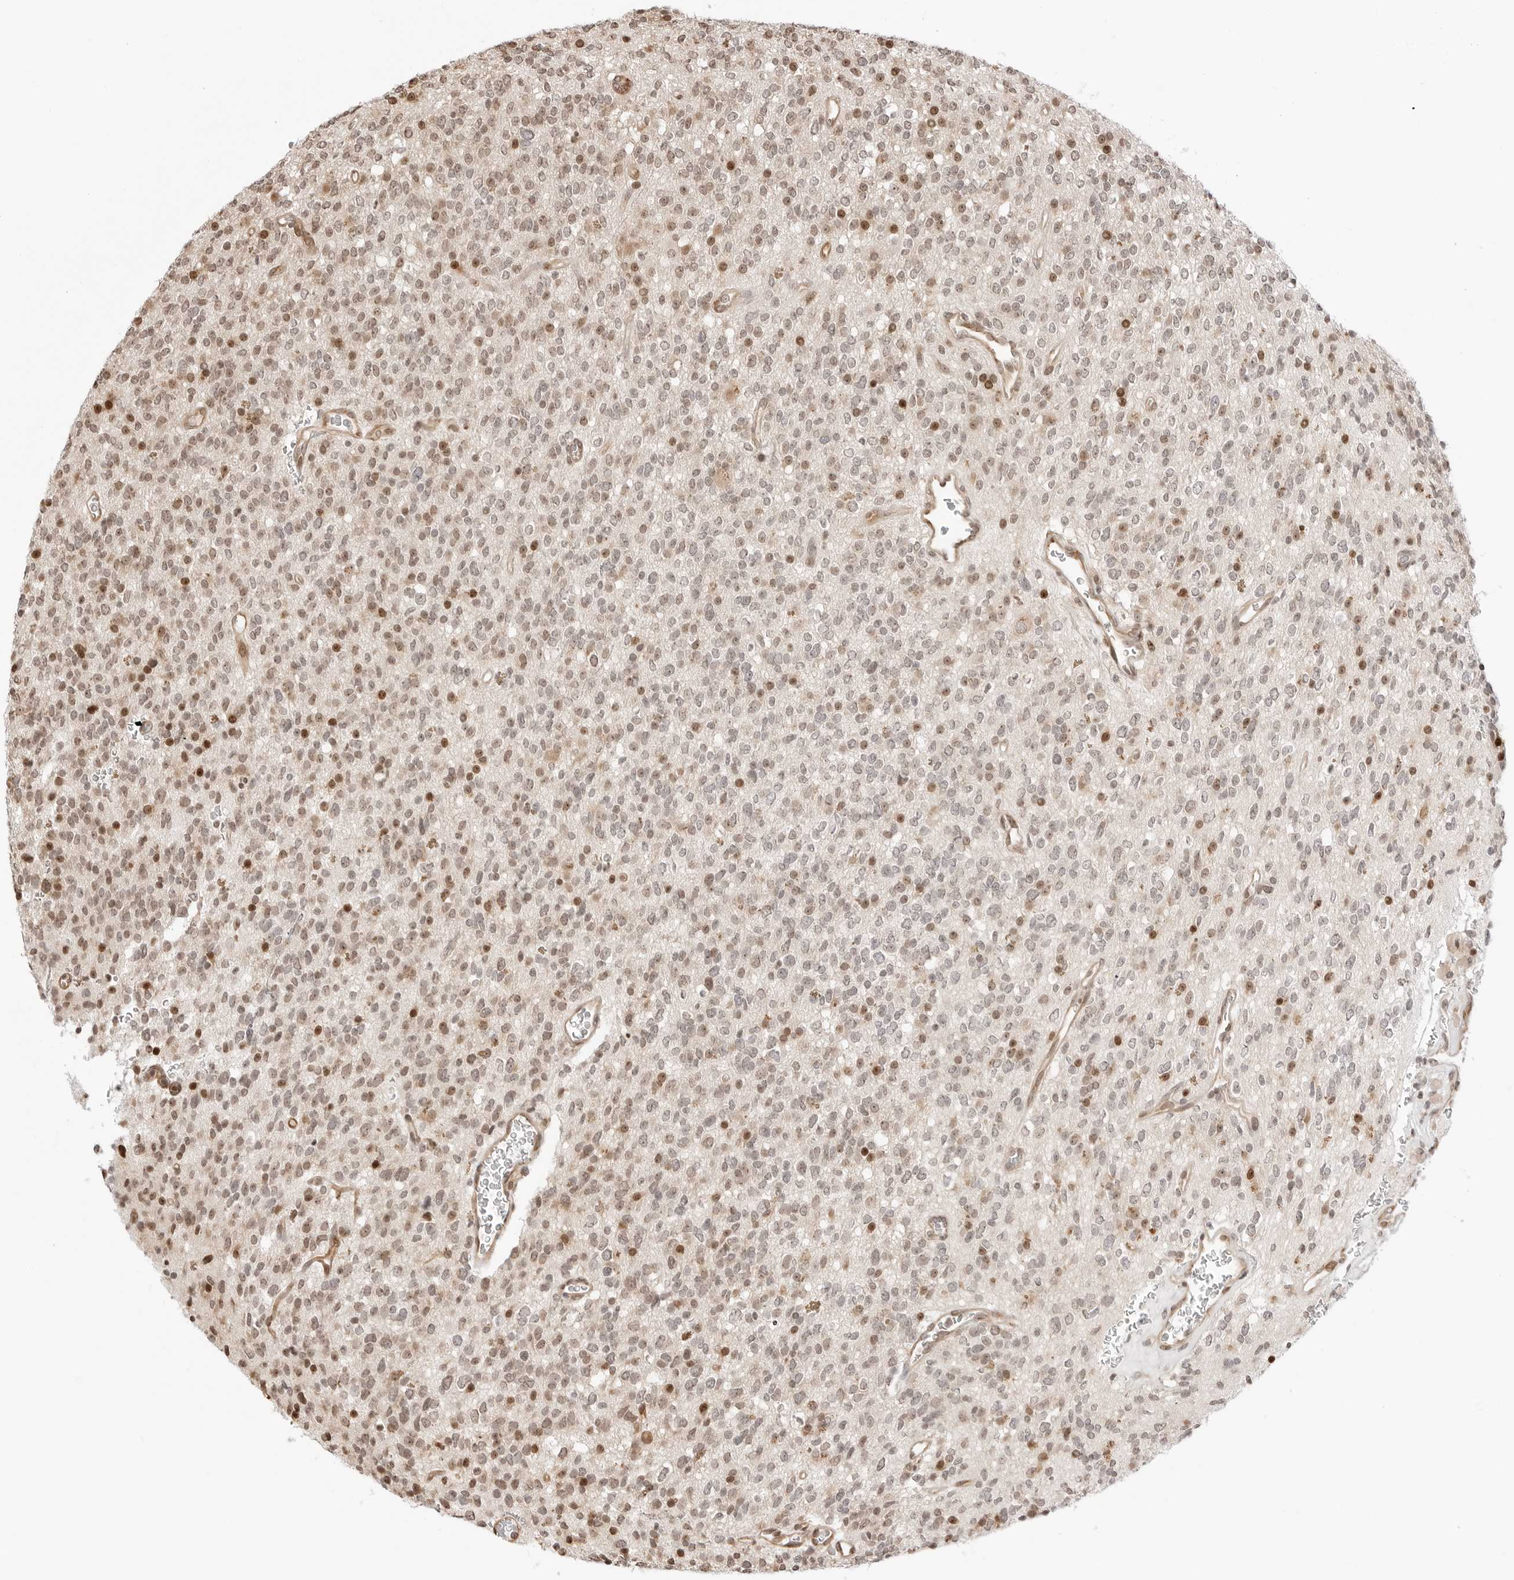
{"staining": {"intensity": "moderate", "quantity": "25%-75%", "location": "nuclear"}, "tissue": "glioma", "cell_type": "Tumor cells", "image_type": "cancer", "snomed": [{"axis": "morphology", "description": "Glioma, malignant, High grade"}, {"axis": "topography", "description": "Brain"}], "caption": "IHC photomicrograph of high-grade glioma (malignant) stained for a protein (brown), which demonstrates medium levels of moderate nuclear expression in approximately 25%-75% of tumor cells.", "gene": "FKBP14", "patient": {"sex": "male", "age": 34}}